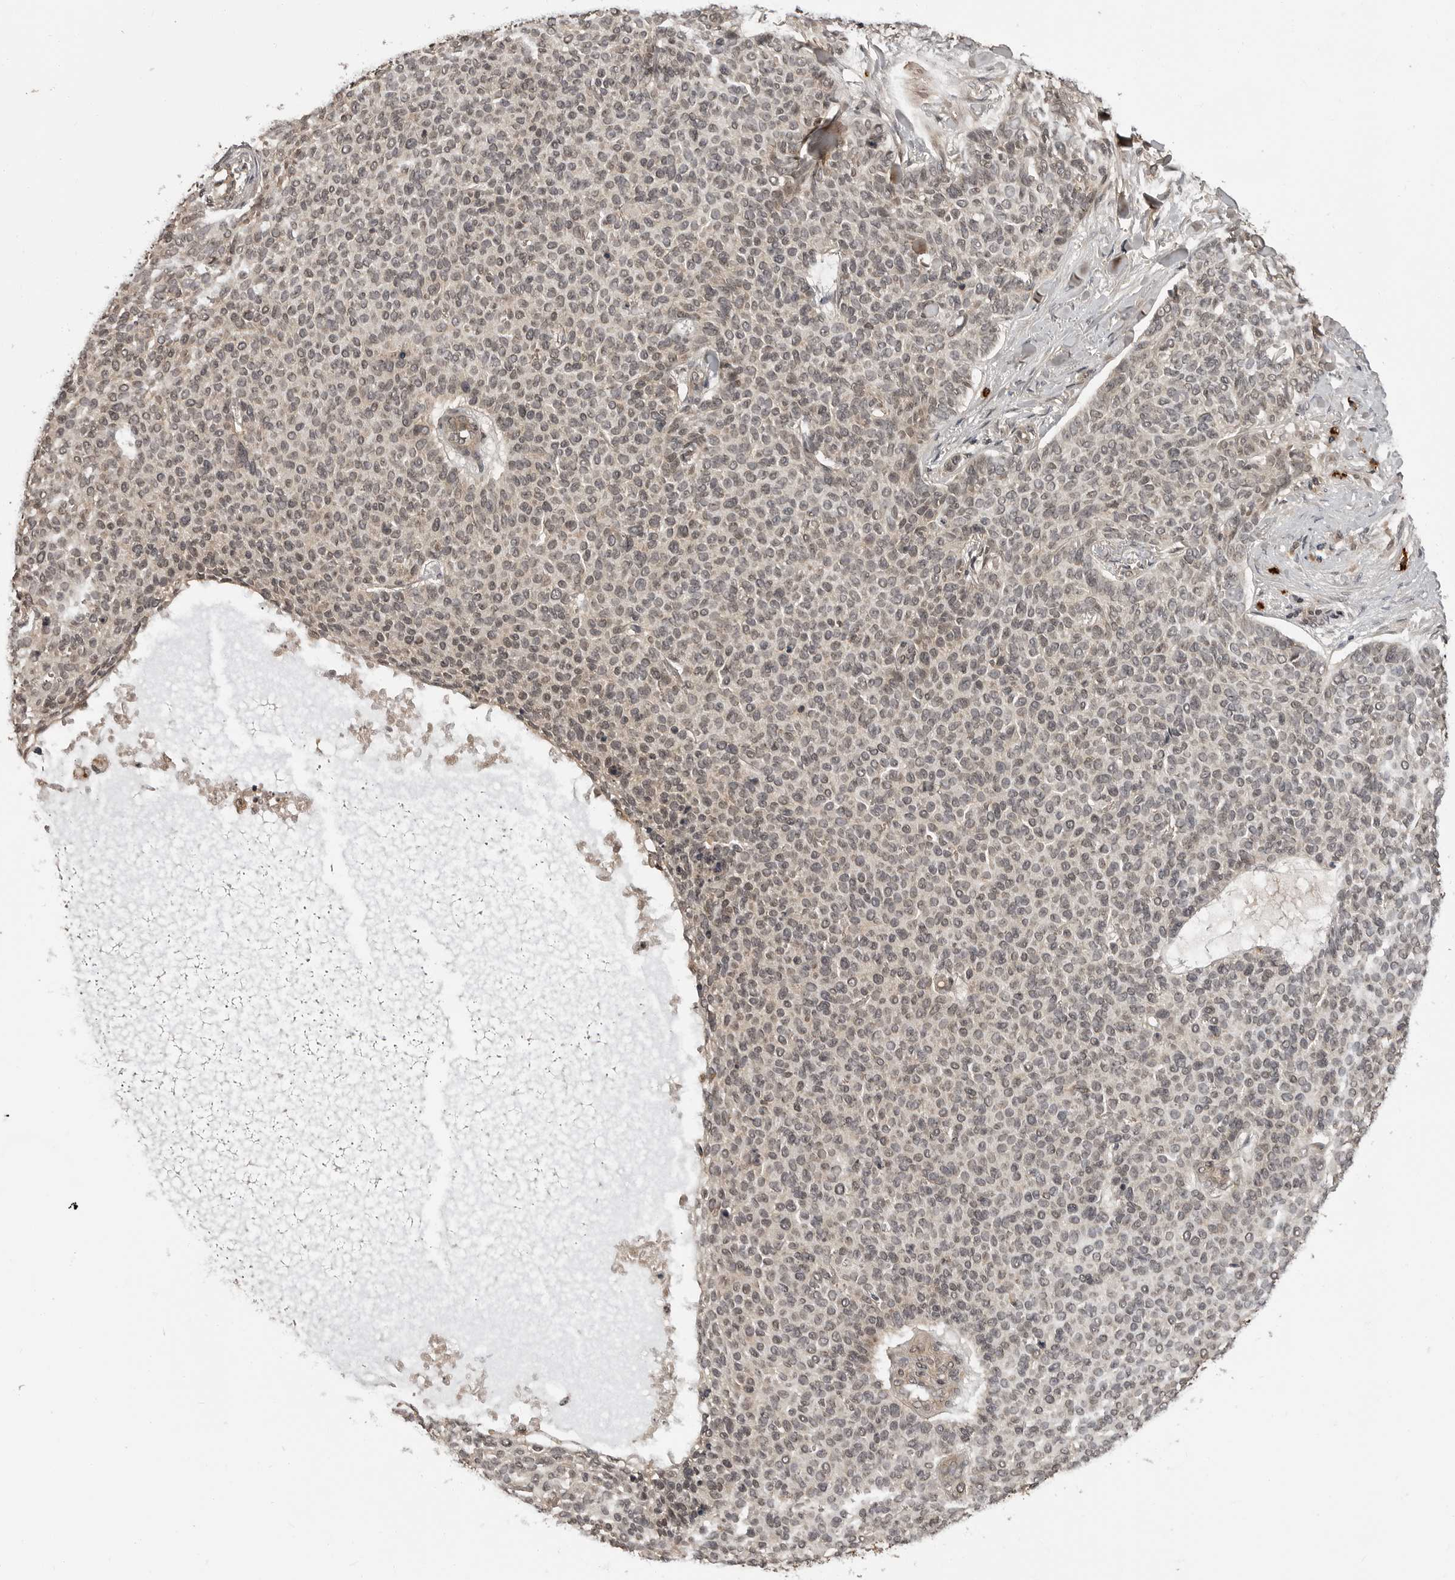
{"staining": {"intensity": "weak", "quantity": ">75%", "location": "nuclear"}, "tissue": "skin cancer", "cell_type": "Tumor cells", "image_type": "cancer", "snomed": [{"axis": "morphology", "description": "Normal tissue, NOS"}, {"axis": "morphology", "description": "Basal cell carcinoma"}, {"axis": "topography", "description": "Skin"}], "caption": "Immunohistochemistry staining of skin cancer (basal cell carcinoma), which exhibits low levels of weak nuclear expression in about >75% of tumor cells indicating weak nuclear protein expression. The staining was performed using DAB (brown) for protein detection and nuclei were counterstained in hematoxylin (blue).", "gene": "IL24", "patient": {"sex": "male", "age": 50}}